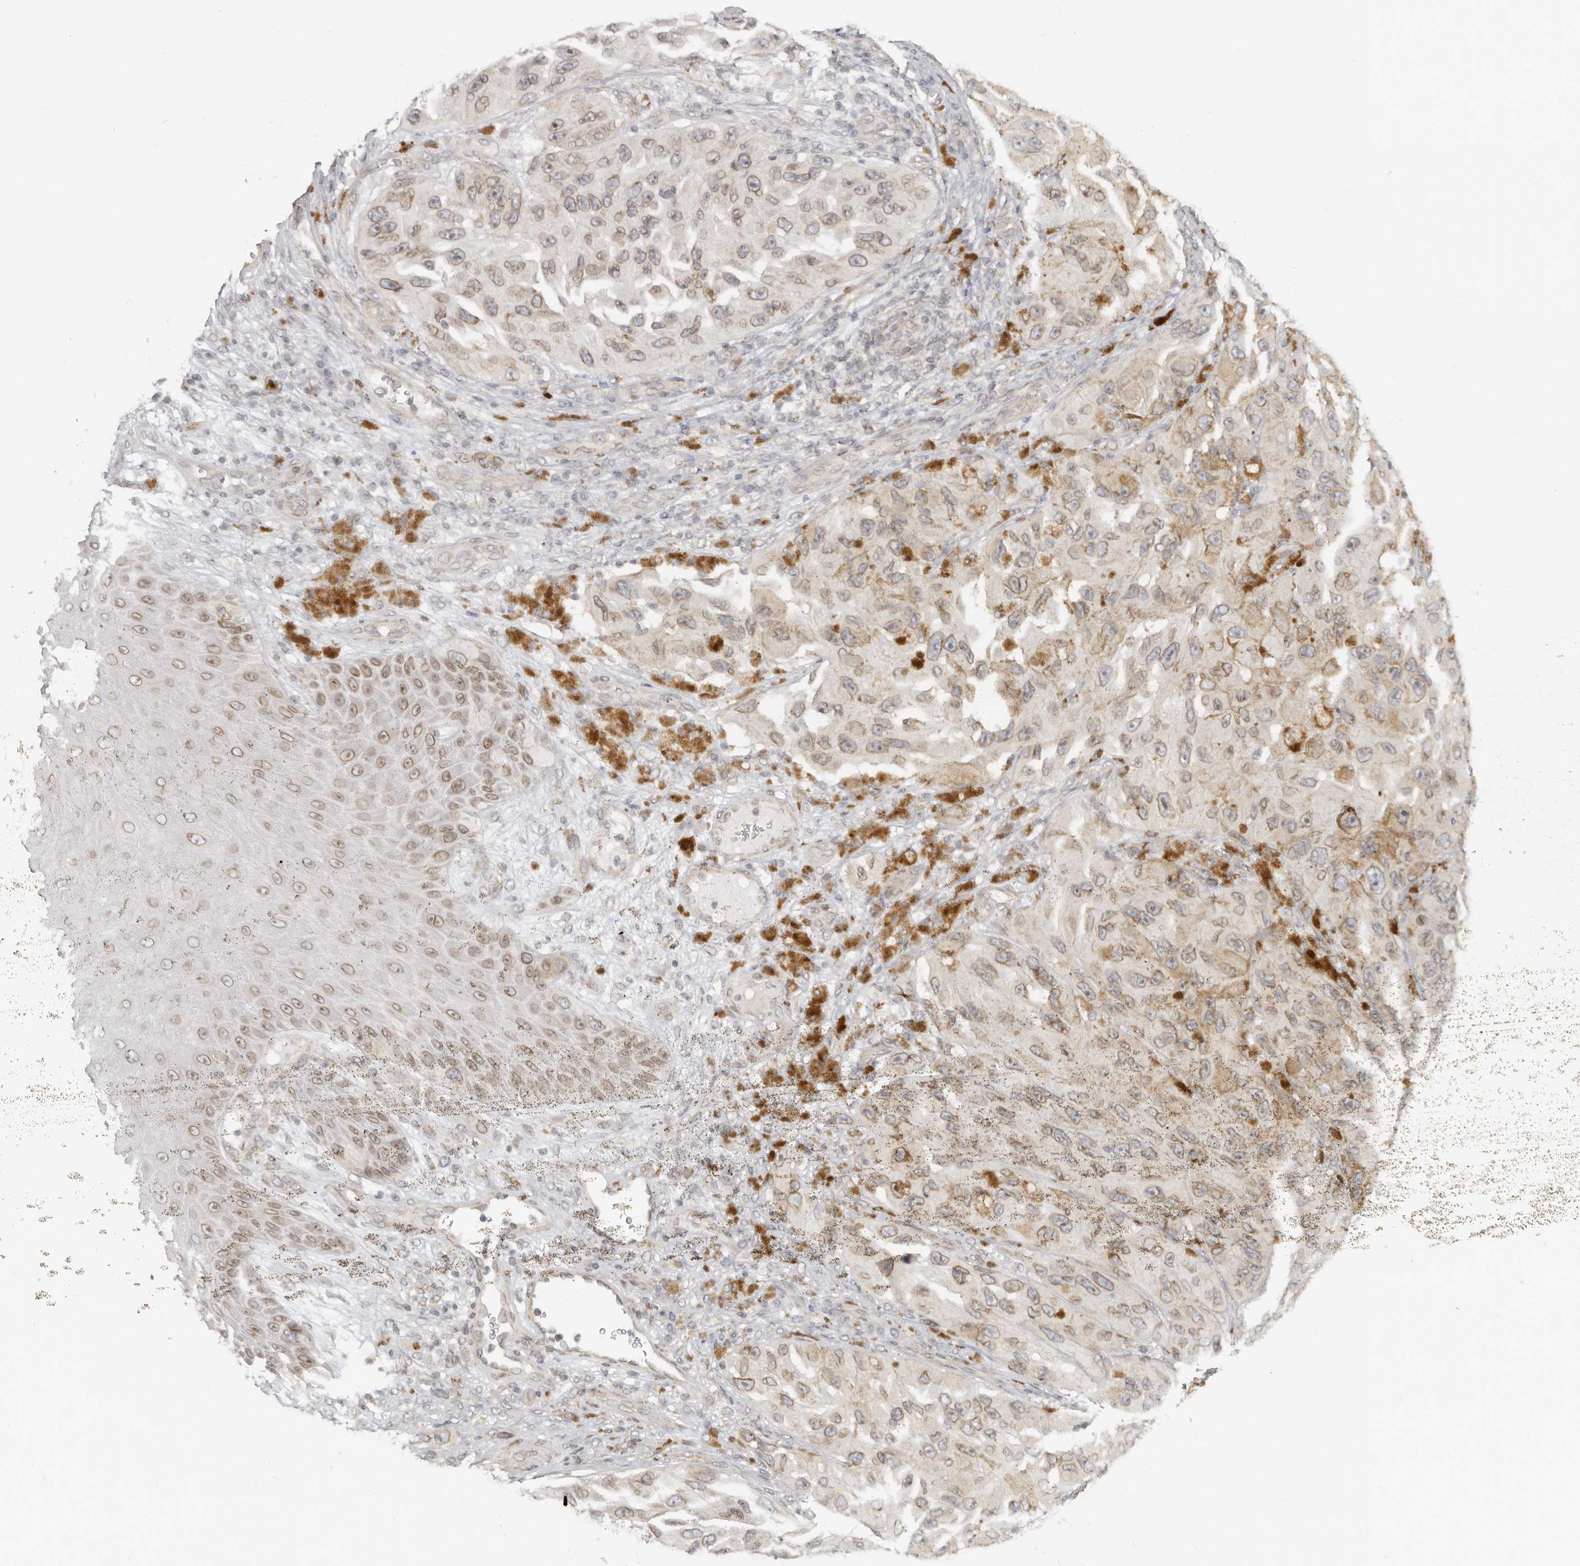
{"staining": {"intensity": "weak", "quantity": "<25%", "location": "cytoplasmic/membranous,nuclear"}, "tissue": "melanoma", "cell_type": "Tumor cells", "image_type": "cancer", "snomed": [{"axis": "morphology", "description": "Malignant melanoma, NOS"}, {"axis": "topography", "description": "Skin"}], "caption": "Immunohistochemistry (IHC) of melanoma demonstrates no positivity in tumor cells.", "gene": "NUP153", "patient": {"sex": "female", "age": 73}}